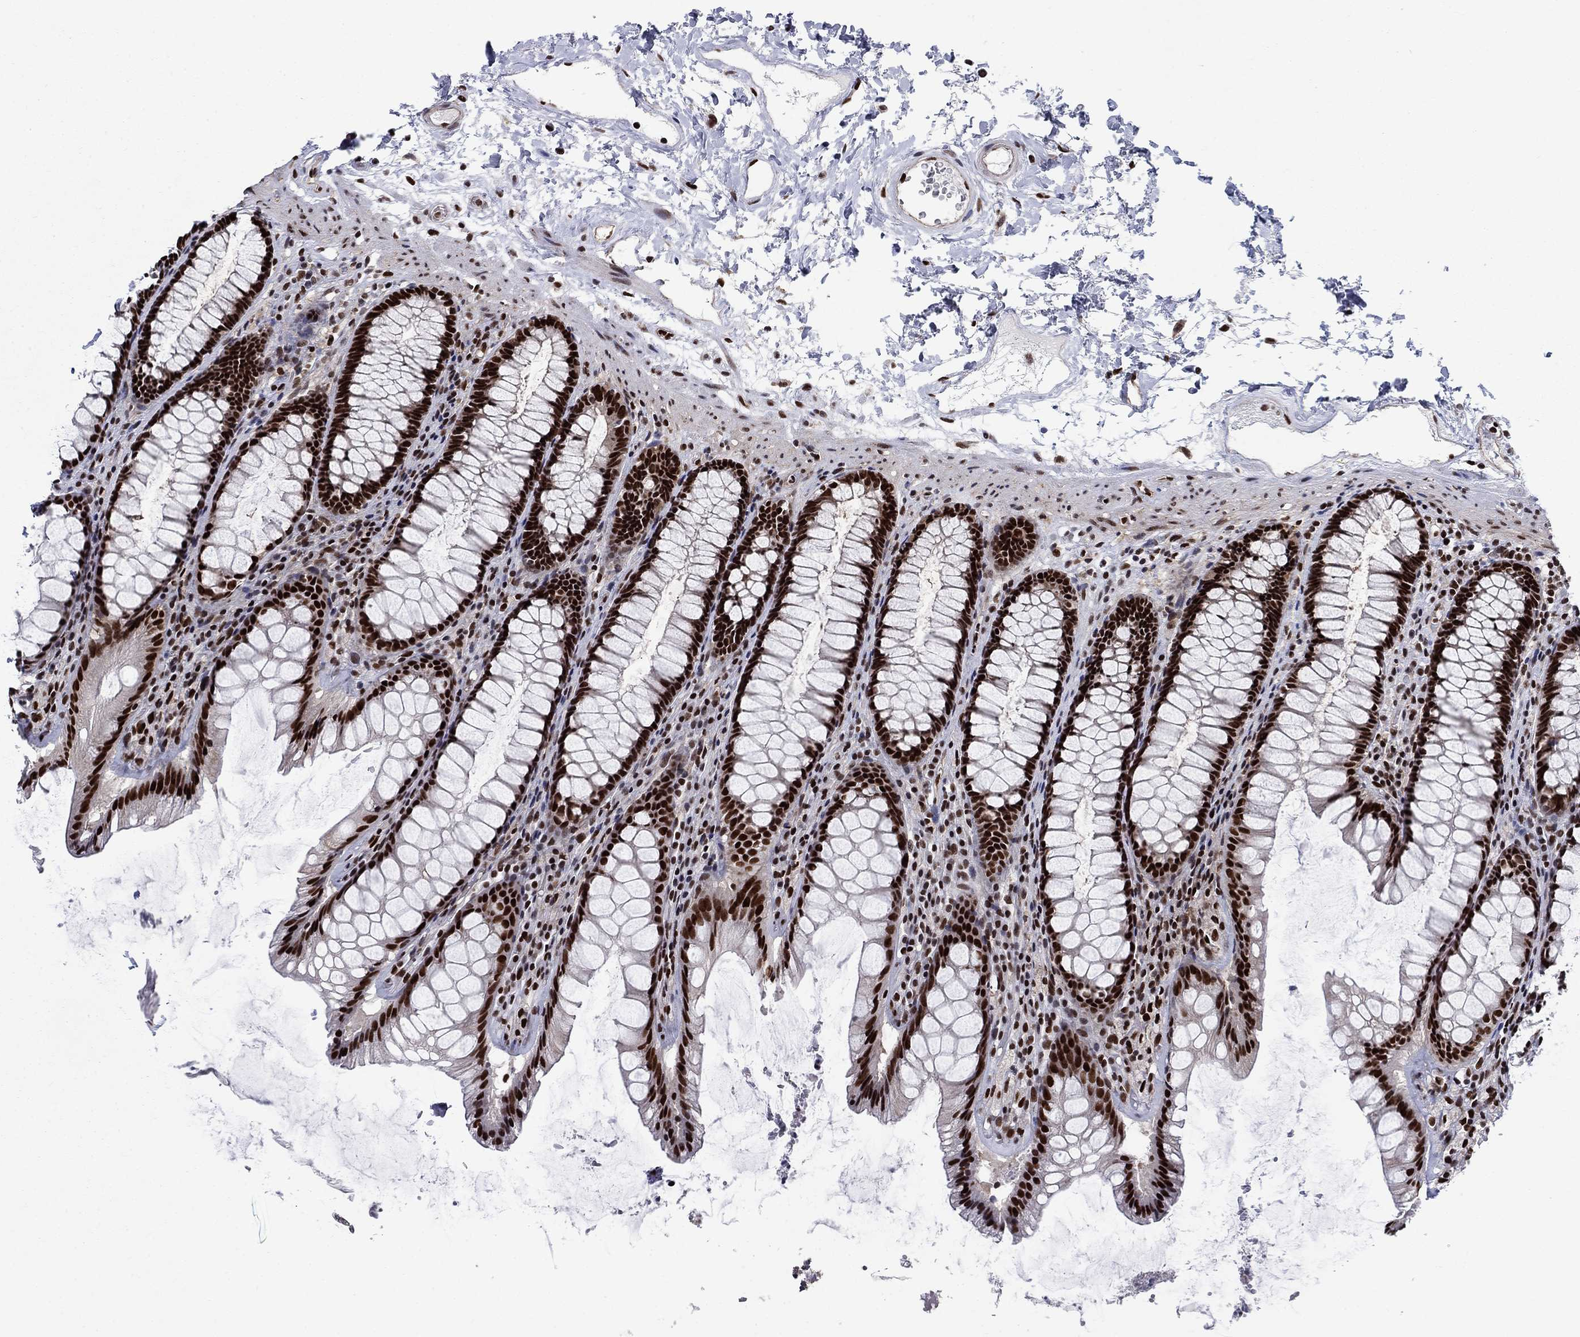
{"staining": {"intensity": "strong", "quantity": ">75%", "location": "nuclear"}, "tissue": "rectum", "cell_type": "Glandular cells", "image_type": "normal", "snomed": [{"axis": "morphology", "description": "Normal tissue, NOS"}, {"axis": "topography", "description": "Rectum"}], "caption": "IHC histopathology image of unremarkable rectum stained for a protein (brown), which exhibits high levels of strong nuclear staining in approximately >75% of glandular cells.", "gene": "RPRD1B", "patient": {"sex": "male", "age": 72}}